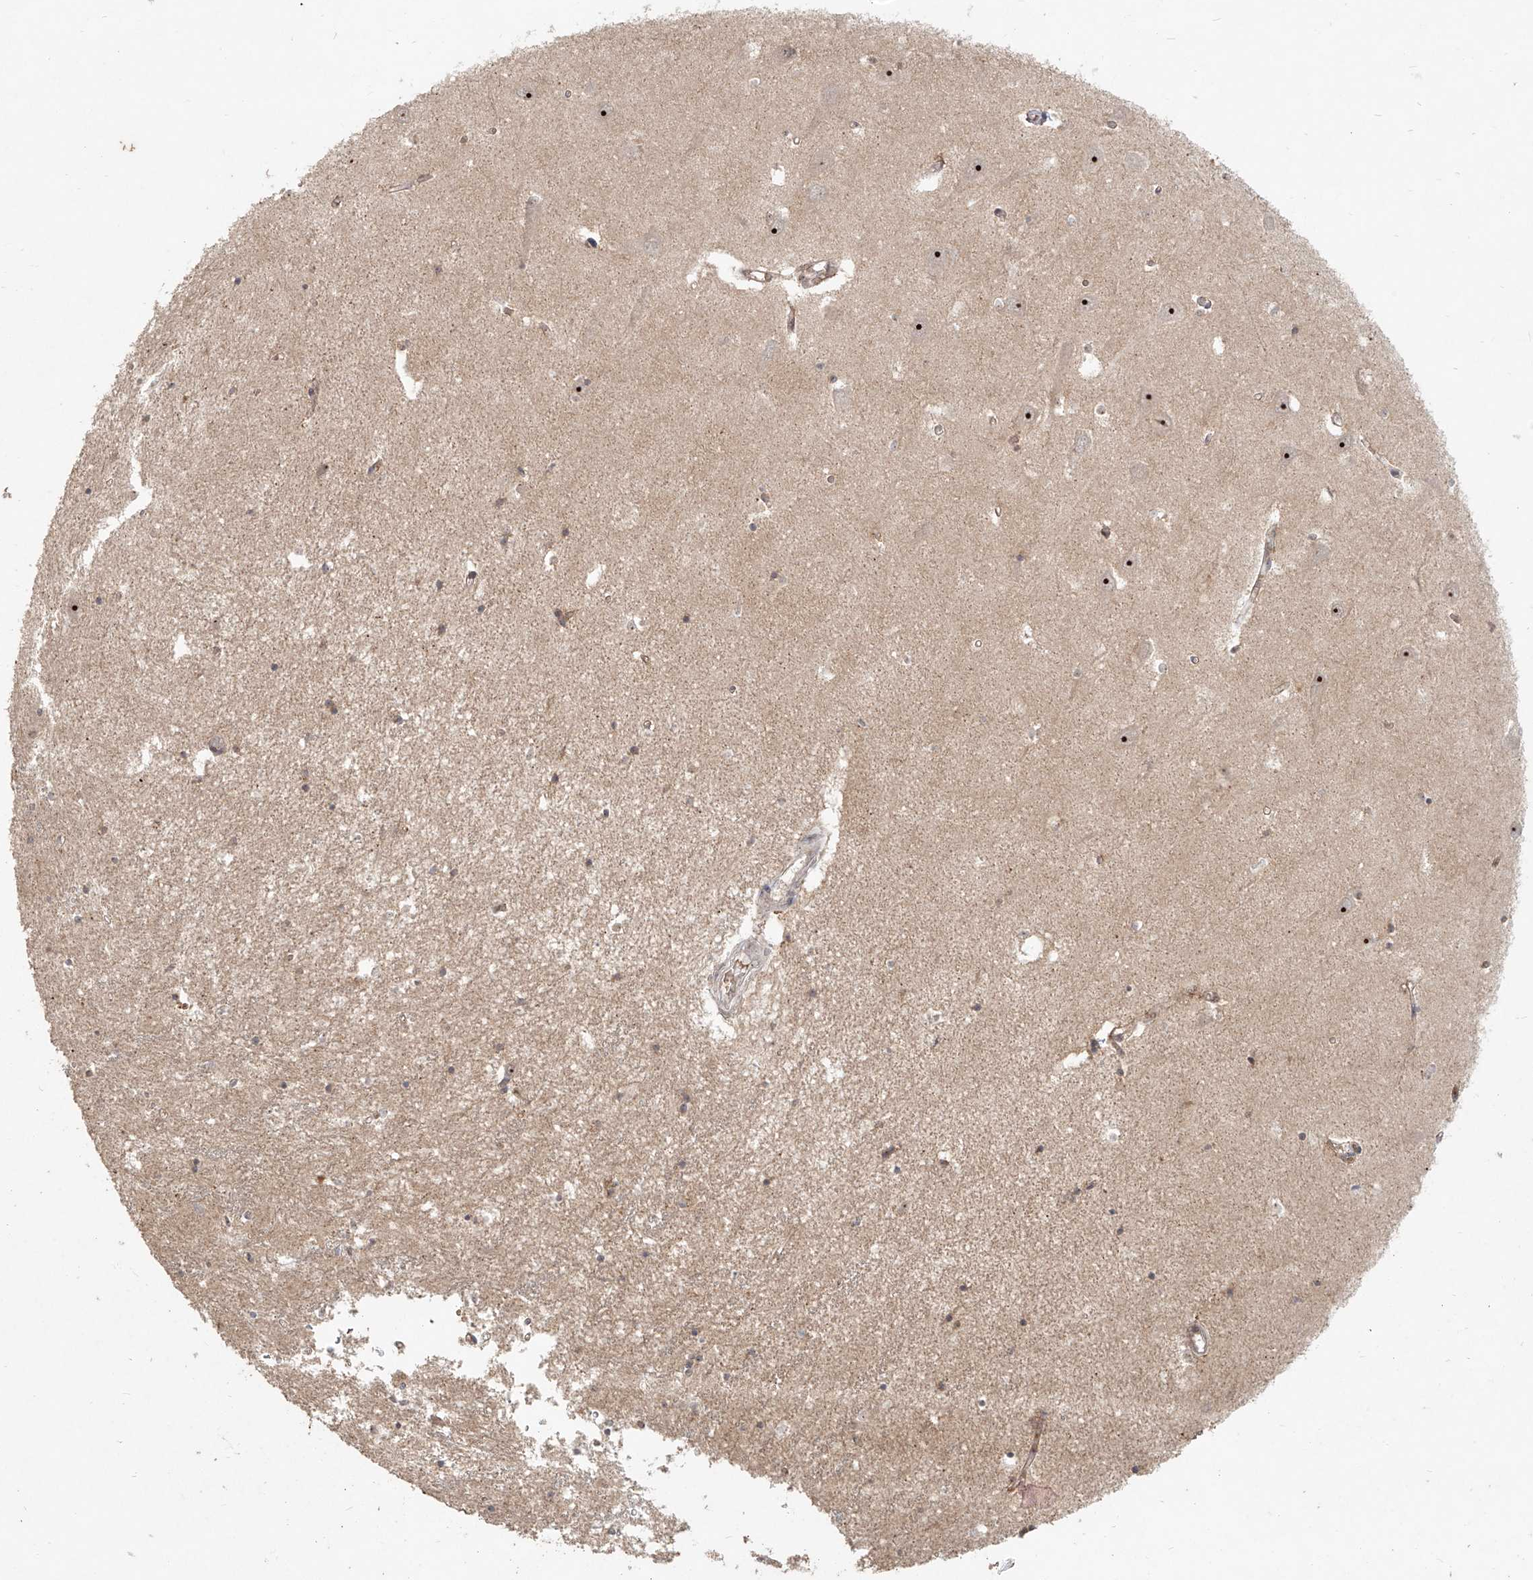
{"staining": {"intensity": "weak", "quantity": "25%-75%", "location": "cytoplasmic/membranous"}, "tissue": "hippocampus", "cell_type": "Glial cells", "image_type": "normal", "snomed": [{"axis": "morphology", "description": "Normal tissue, NOS"}, {"axis": "topography", "description": "Hippocampus"}], "caption": "Protein positivity by immunohistochemistry (IHC) reveals weak cytoplasmic/membranous expression in approximately 25%-75% of glial cells in normal hippocampus.", "gene": "BYSL", "patient": {"sex": "male", "age": 70}}